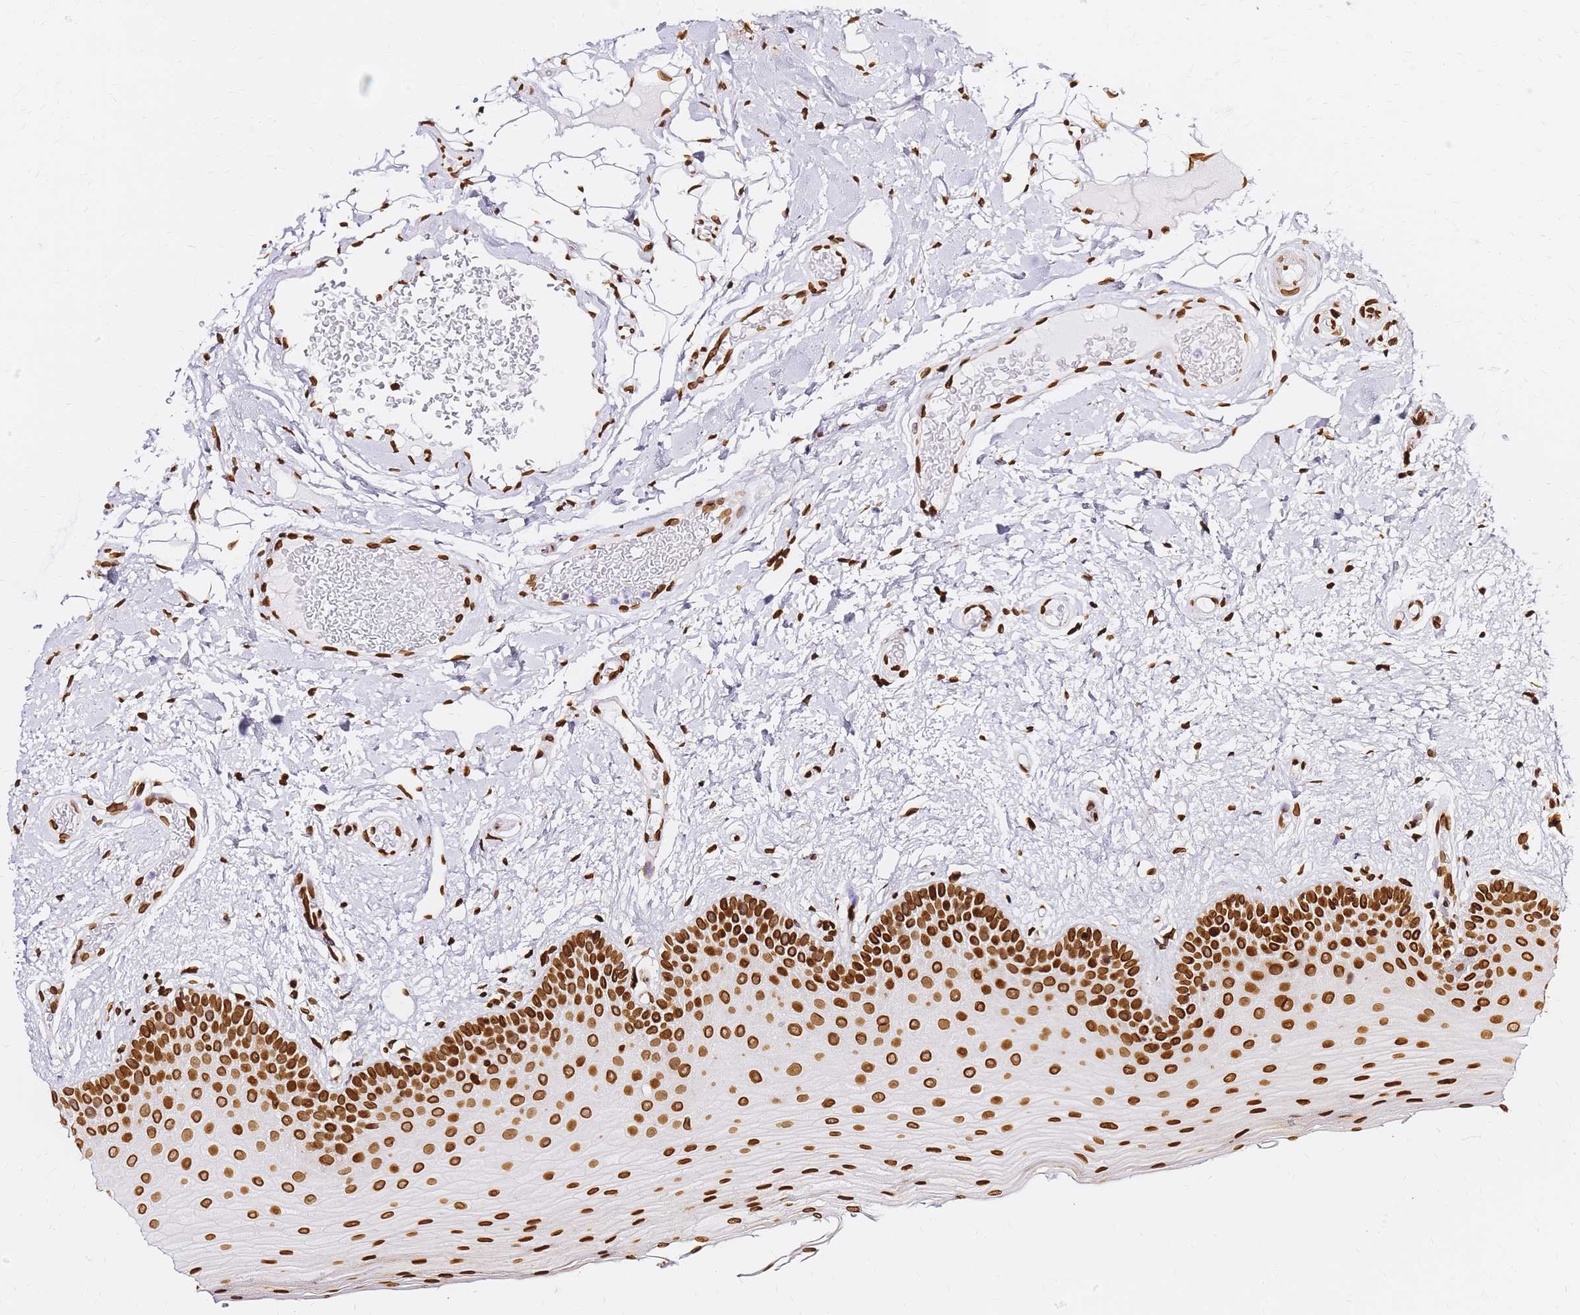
{"staining": {"intensity": "strong", "quantity": ">75%", "location": "cytoplasmic/membranous,nuclear"}, "tissue": "oral mucosa", "cell_type": "Squamous epithelial cells", "image_type": "normal", "snomed": [{"axis": "morphology", "description": "Normal tissue, NOS"}, {"axis": "topography", "description": "Oral tissue"}, {"axis": "topography", "description": "Tounge, NOS"}], "caption": "Unremarkable oral mucosa exhibits strong cytoplasmic/membranous,nuclear staining in about >75% of squamous epithelial cells, visualized by immunohistochemistry. The staining was performed using DAB to visualize the protein expression in brown, while the nuclei were stained in blue with hematoxylin (Magnification: 20x).", "gene": "C6orf141", "patient": {"sex": "male", "age": 47}}